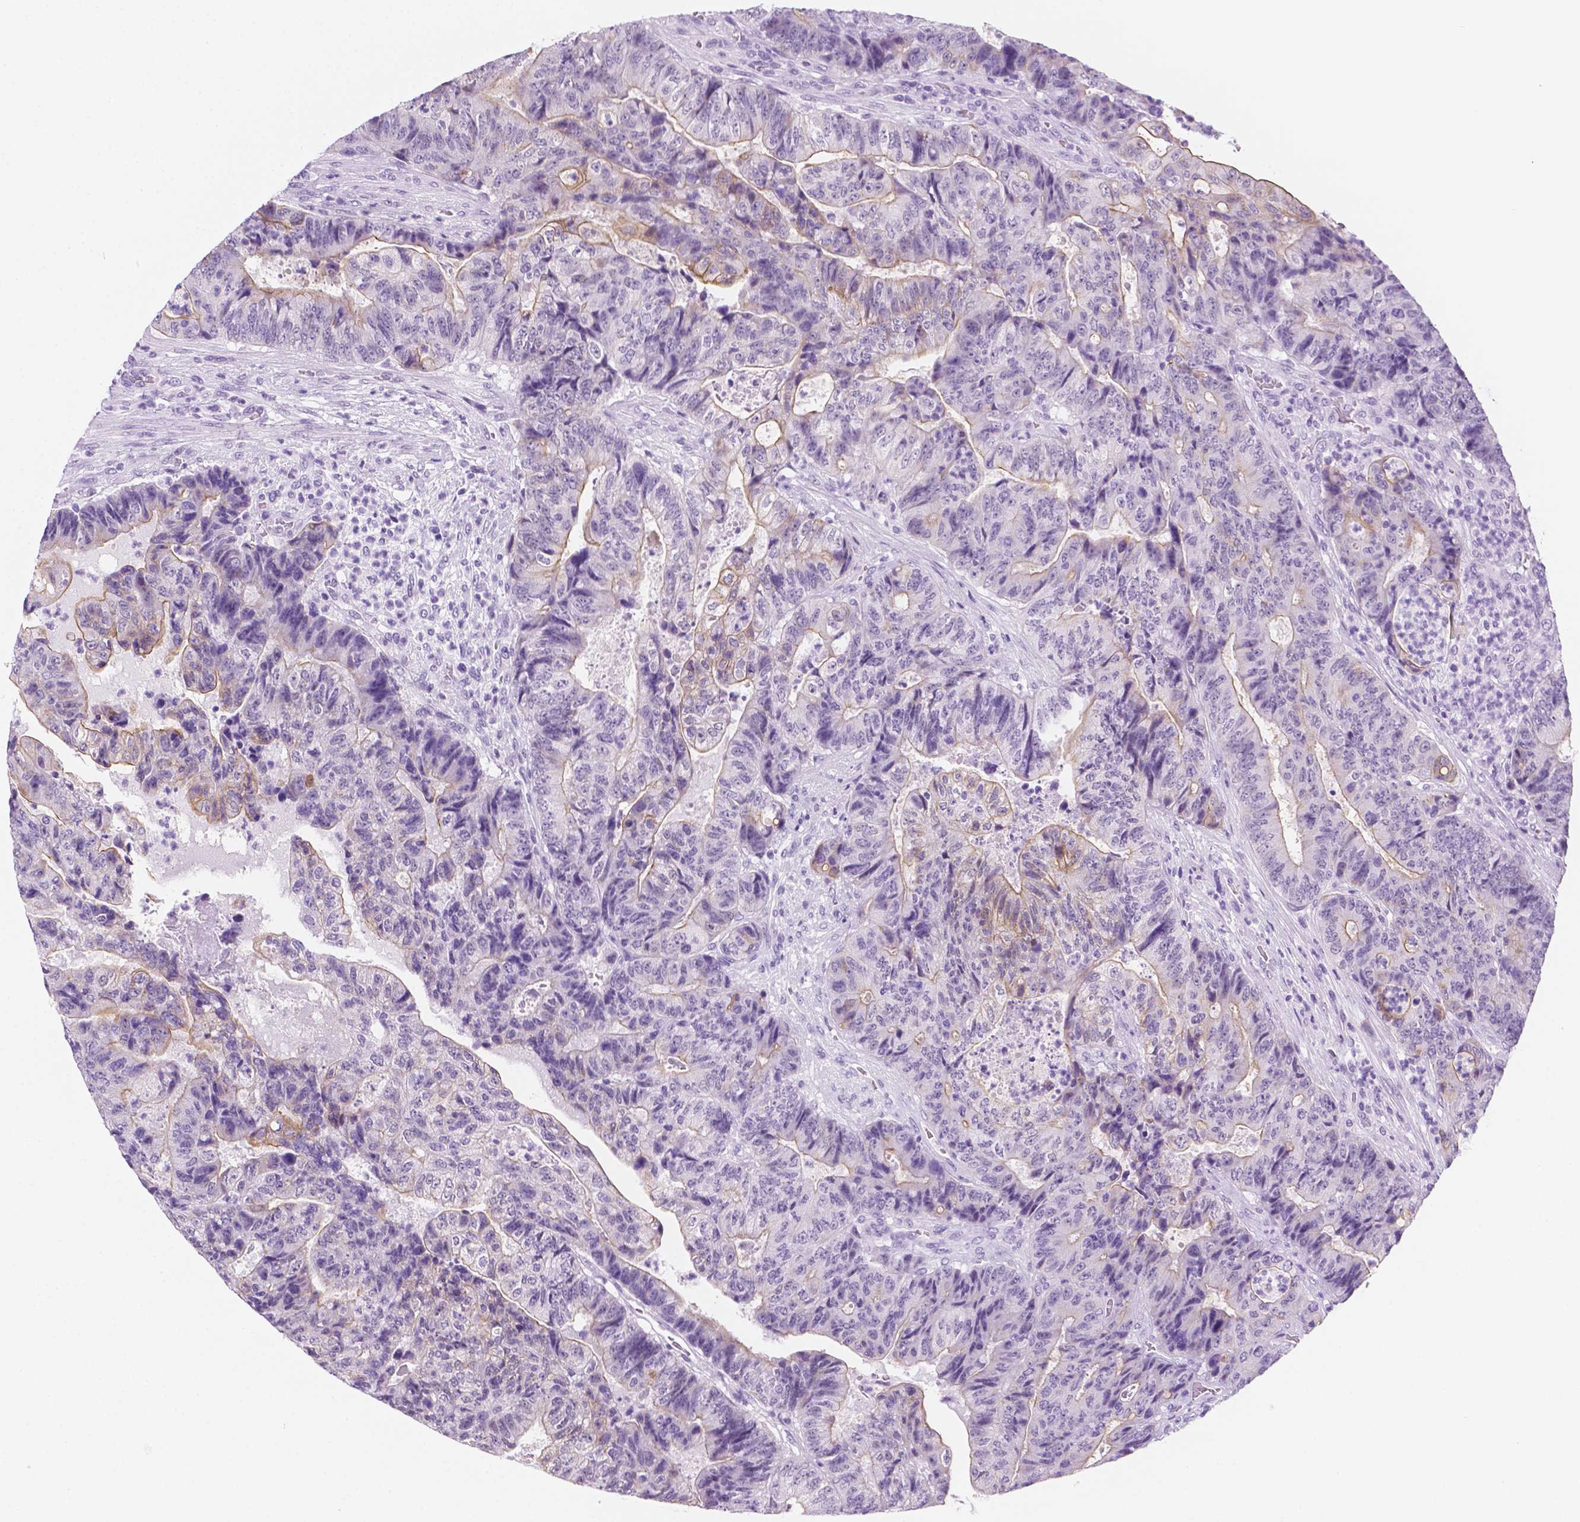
{"staining": {"intensity": "weak", "quantity": "<25%", "location": "cytoplasmic/membranous"}, "tissue": "colorectal cancer", "cell_type": "Tumor cells", "image_type": "cancer", "snomed": [{"axis": "morphology", "description": "Normal tissue, NOS"}, {"axis": "morphology", "description": "Adenocarcinoma, NOS"}, {"axis": "topography", "description": "Colon"}], "caption": "Protein analysis of colorectal adenocarcinoma reveals no significant positivity in tumor cells. (Stains: DAB IHC with hematoxylin counter stain, Microscopy: brightfield microscopy at high magnification).", "gene": "PPL", "patient": {"sex": "female", "age": 48}}